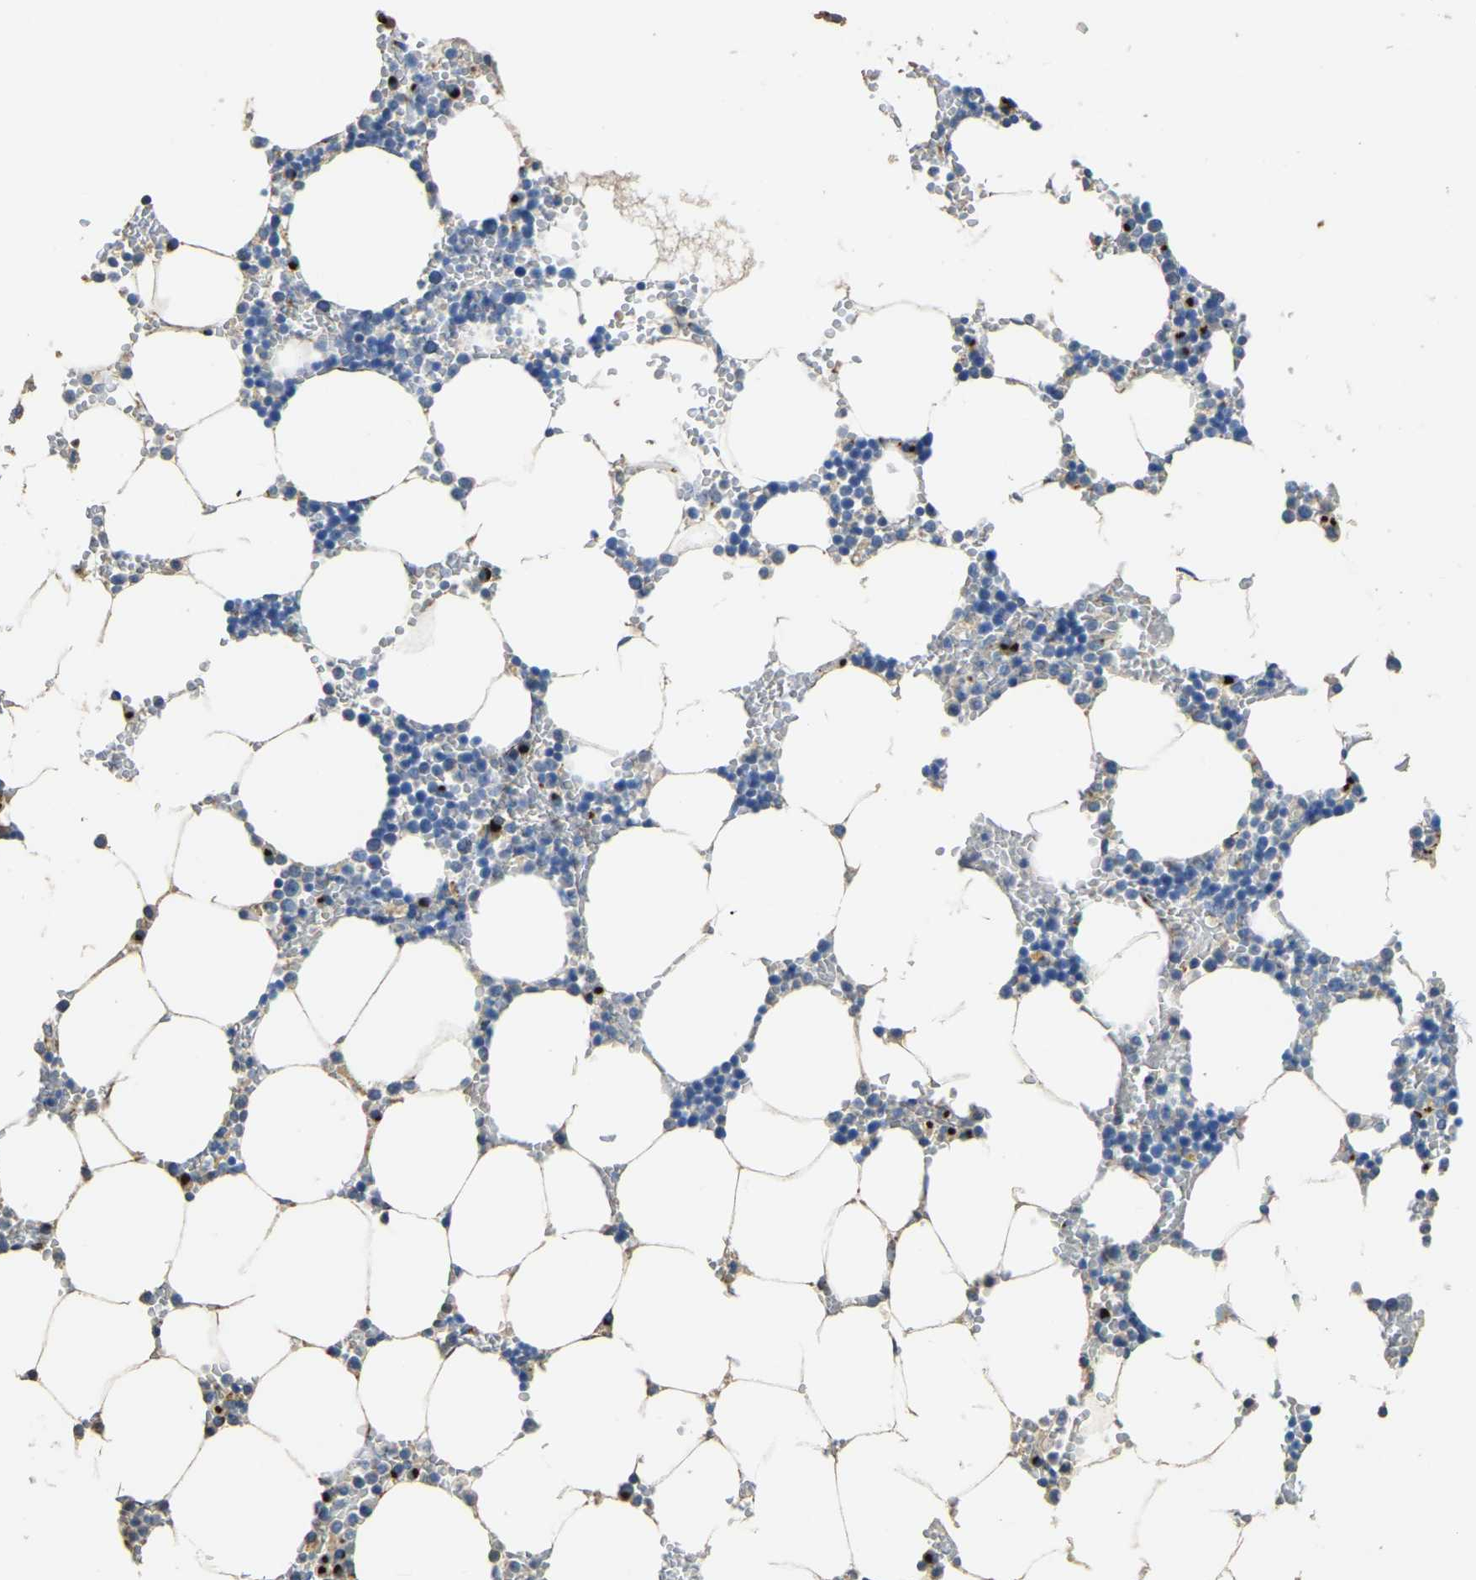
{"staining": {"intensity": "moderate", "quantity": "<25%", "location": "cytoplasmic/membranous"}, "tissue": "bone marrow", "cell_type": "Hematopoietic cells", "image_type": "normal", "snomed": [{"axis": "morphology", "description": "Normal tissue, NOS"}, {"axis": "topography", "description": "Bone marrow"}], "caption": "A low amount of moderate cytoplasmic/membranous staining is identified in about <25% of hematopoietic cells in unremarkable bone marrow.", "gene": "FAM174A", "patient": {"sex": "male", "age": 70}}